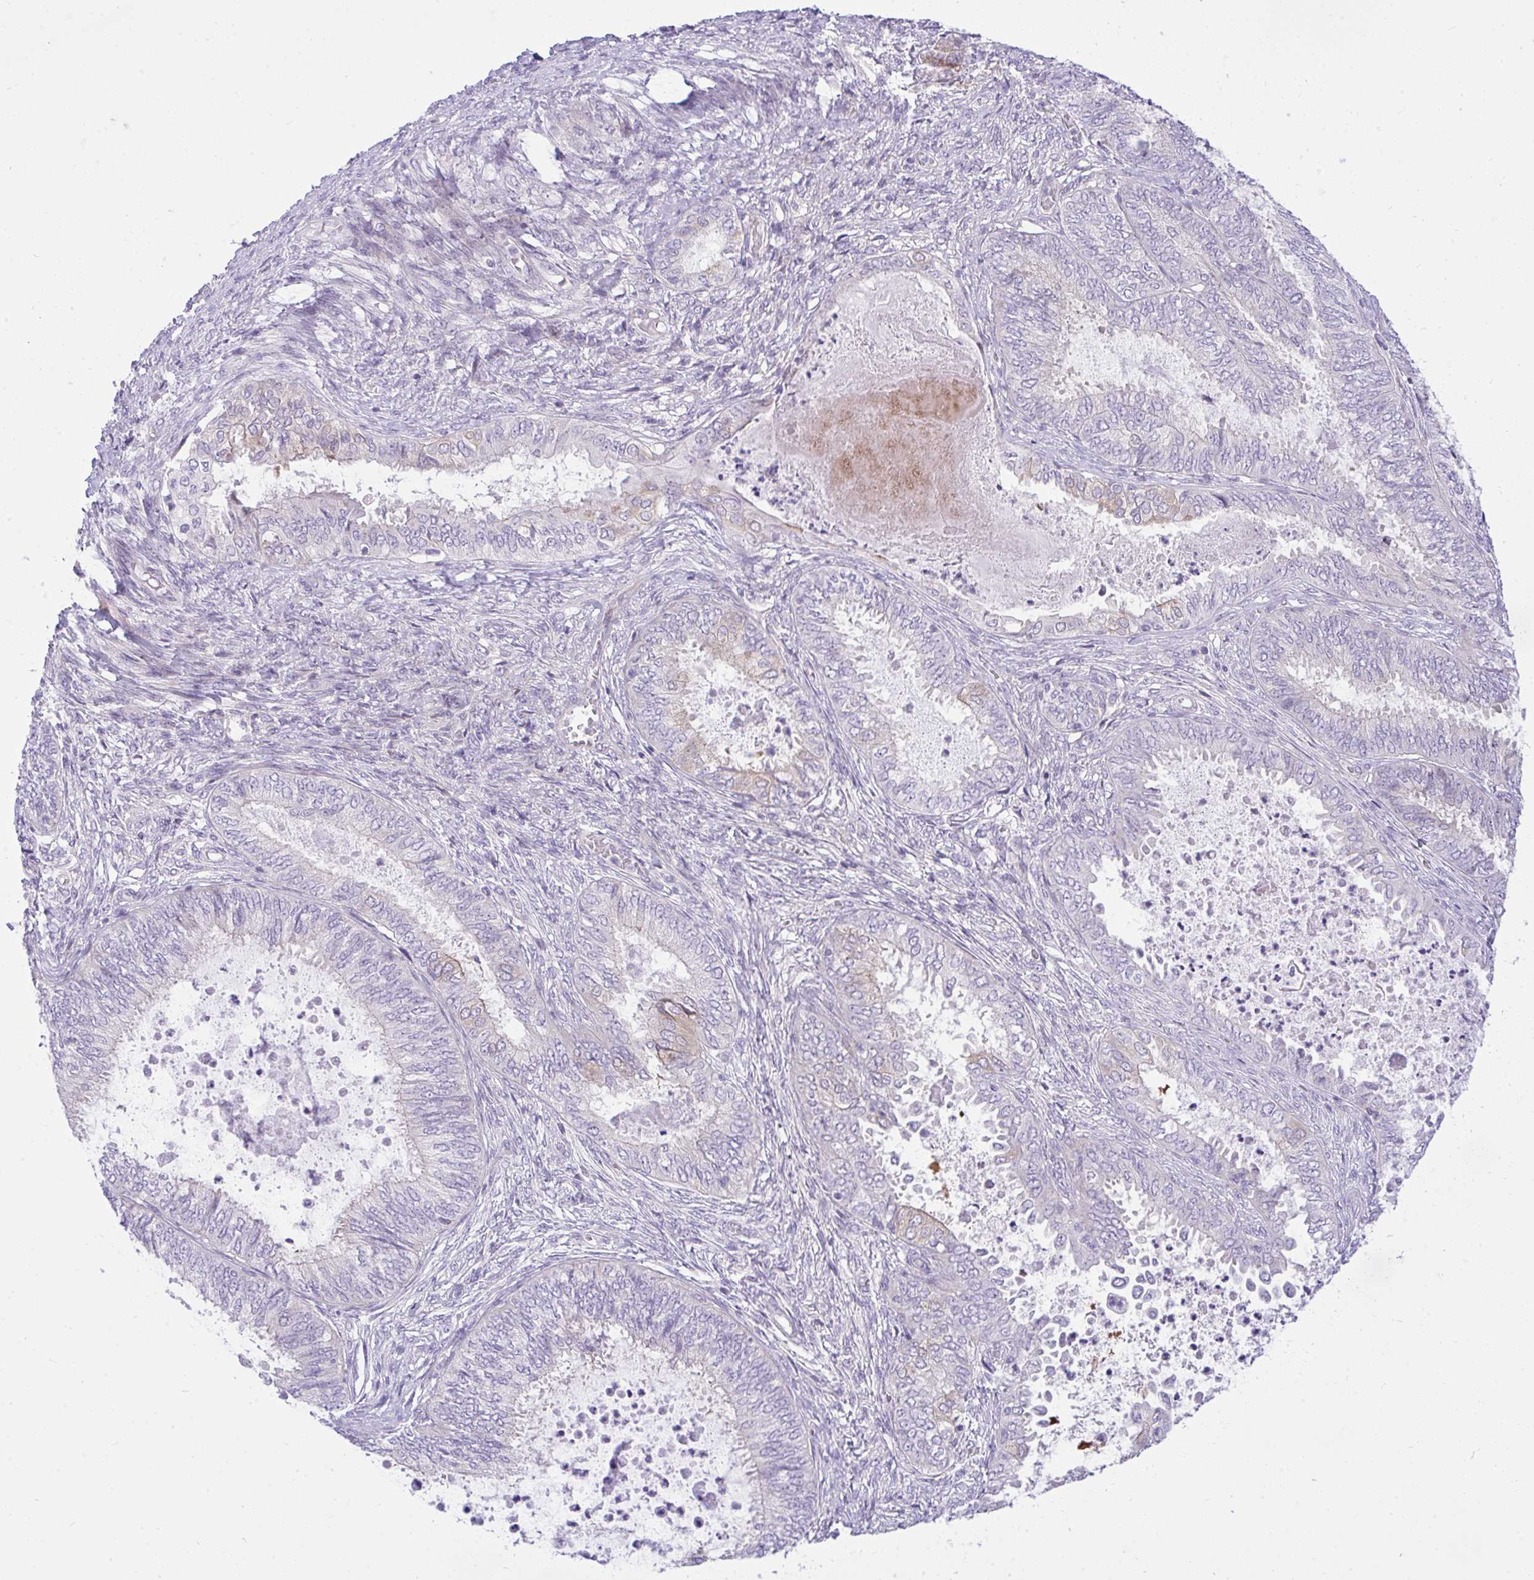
{"staining": {"intensity": "negative", "quantity": "none", "location": "none"}, "tissue": "ovarian cancer", "cell_type": "Tumor cells", "image_type": "cancer", "snomed": [{"axis": "morphology", "description": "Carcinoma, endometroid"}, {"axis": "topography", "description": "Ovary"}], "caption": "Immunohistochemistry (IHC) of ovarian cancer demonstrates no expression in tumor cells. (Brightfield microscopy of DAB (3,3'-diaminobenzidine) immunohistochemistry at high magnification).", "gene": "ZNF101", "patient": {"sex": "female", "age": 70}}